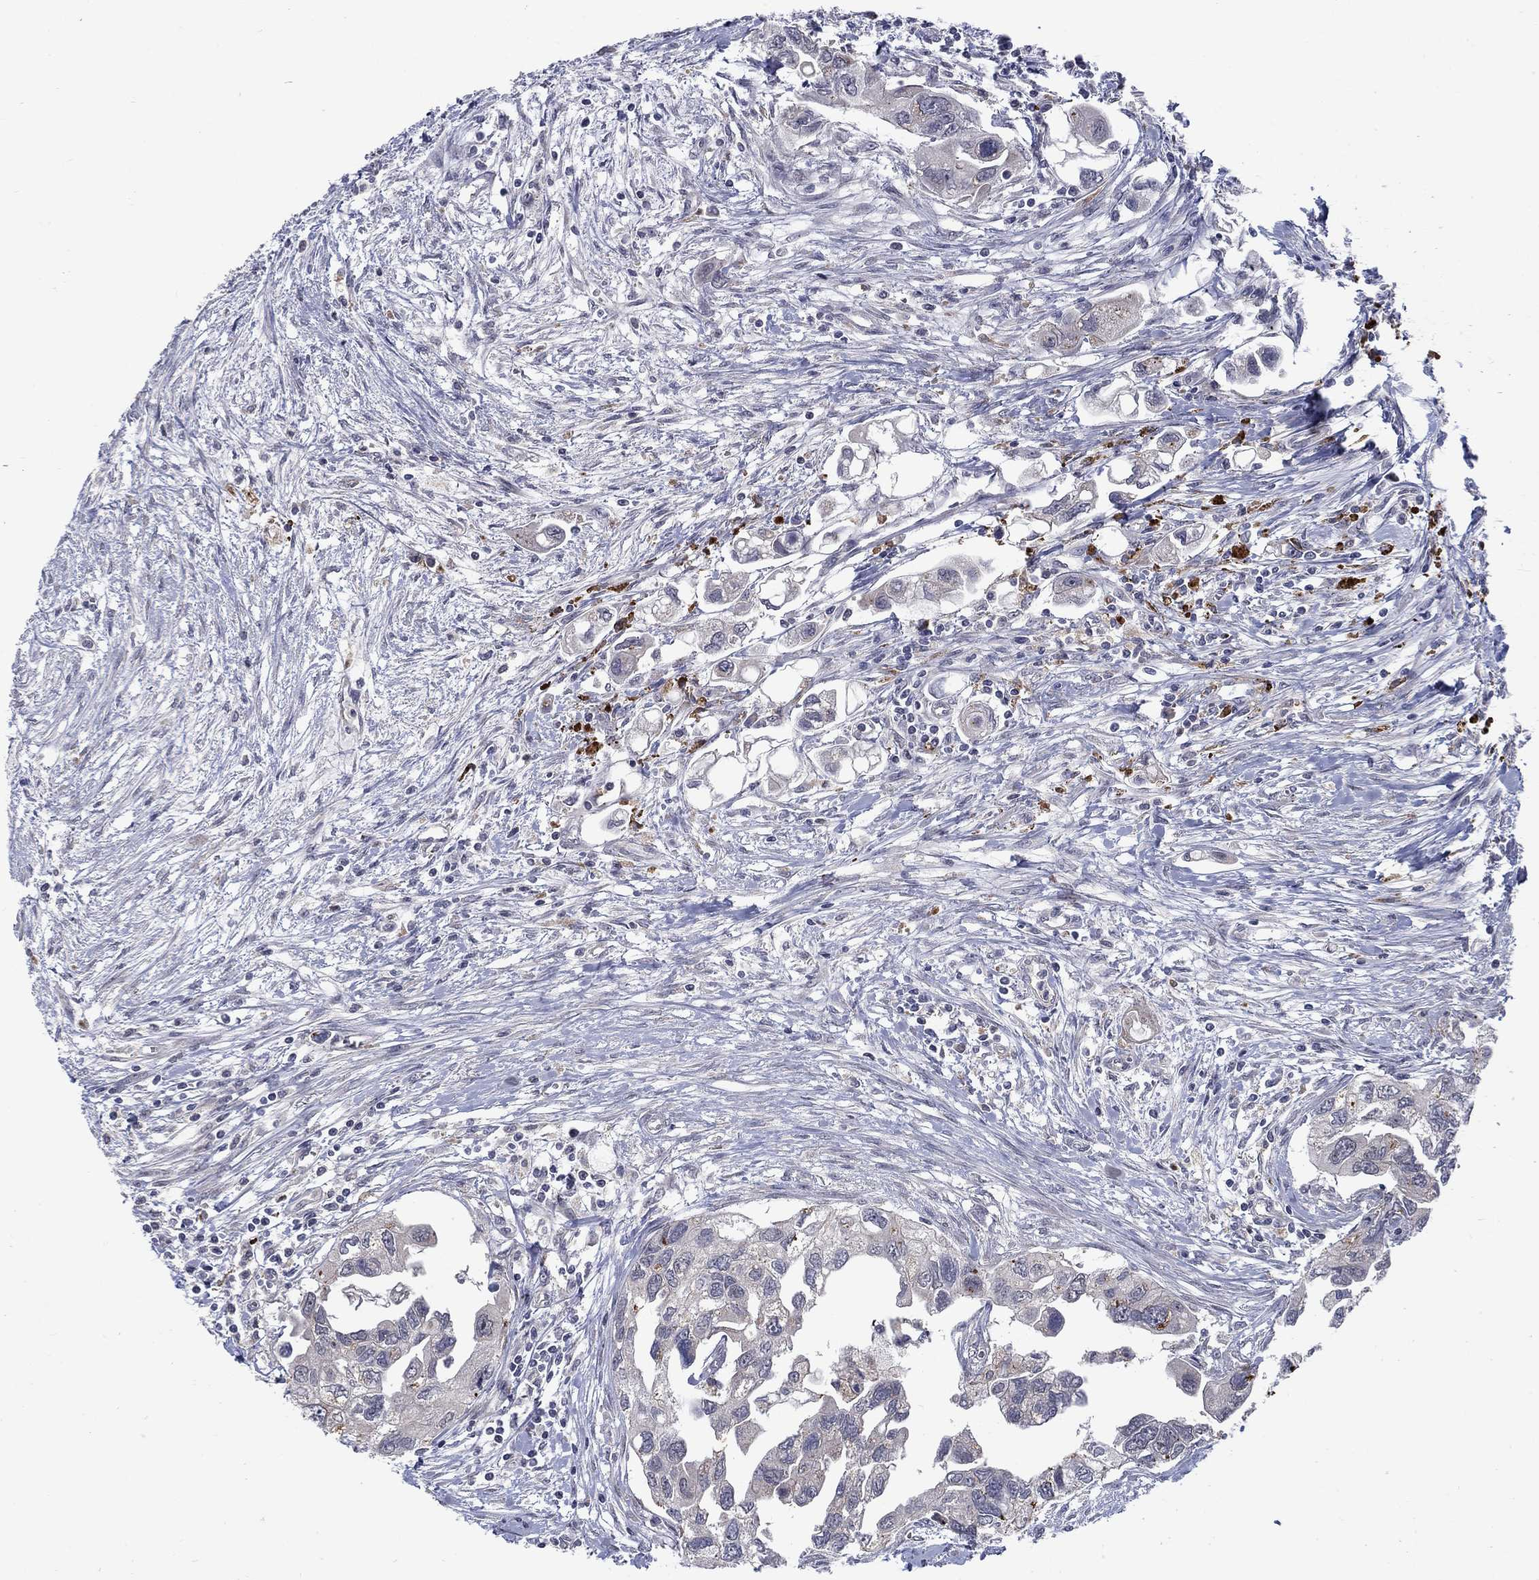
{"staining": {"intensity": "negative", "quantity": "none", "location": "none"}, "tissue": "urothelial cancer", "cell_type": "Tumor cells", "image_type": "cancer", "snomed": [{"axis": "morphology", "description": "Urothelial carcinoma, High grade"}, {"axis": "topography", "description": "Urinary bladder"}], "caption": "A high-resolution histopathology image shows immunohistochemistry staining of high-grade urothelial carcinoma, which exhibits no significant staining in tumor cells.", "gene": "FAM3B", "patient": {"sex": "male", "age": 59}}